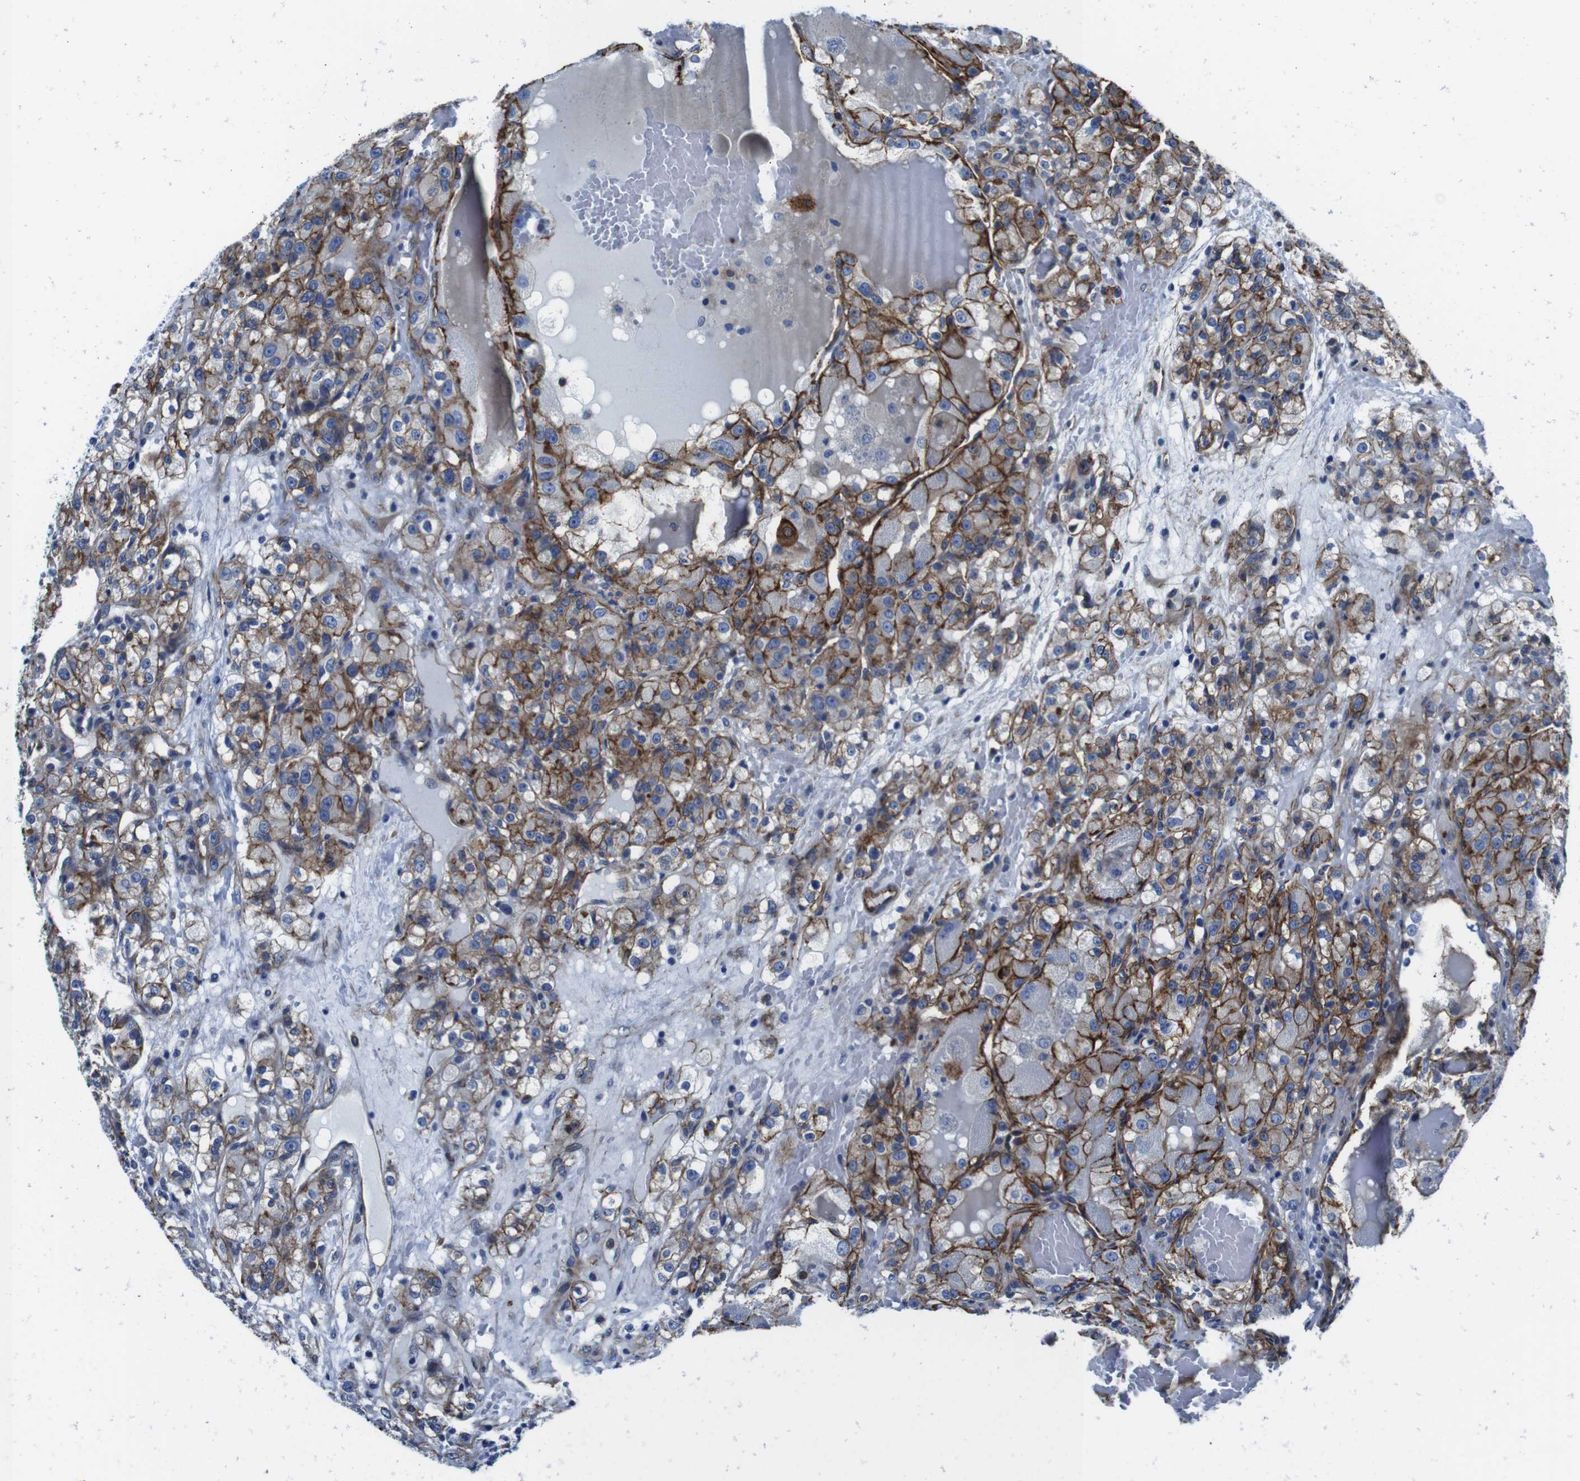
{"staining": {"intensity": "moderate", "quantity": "25%-75%", "location": "cytoplasmic/membranous"}, "tissue": "renal cancer", "cell_type": "Tumor cells", "image_type": "cancer", "snomed": [{"axis": "morphology", "description": "Normal tissue, NOS"}, {"axis": "morphology", "description": "Adenocarcinoma, NOS"}, {"axis": "topography", "description": "Kidney"}], "caption": "Protein expression analysis of human adenocarcinoma (renal) reveals moderate cytoplasmic/membranous staining in approximately 25%-75% of tumor cells. The protein is stained brown, and the nuclei are stained in blue (DAB IHC with brightfield microscopy, high magnification).", "gene": "NUMB", "patient": {"sex": "male", "age": 61}}